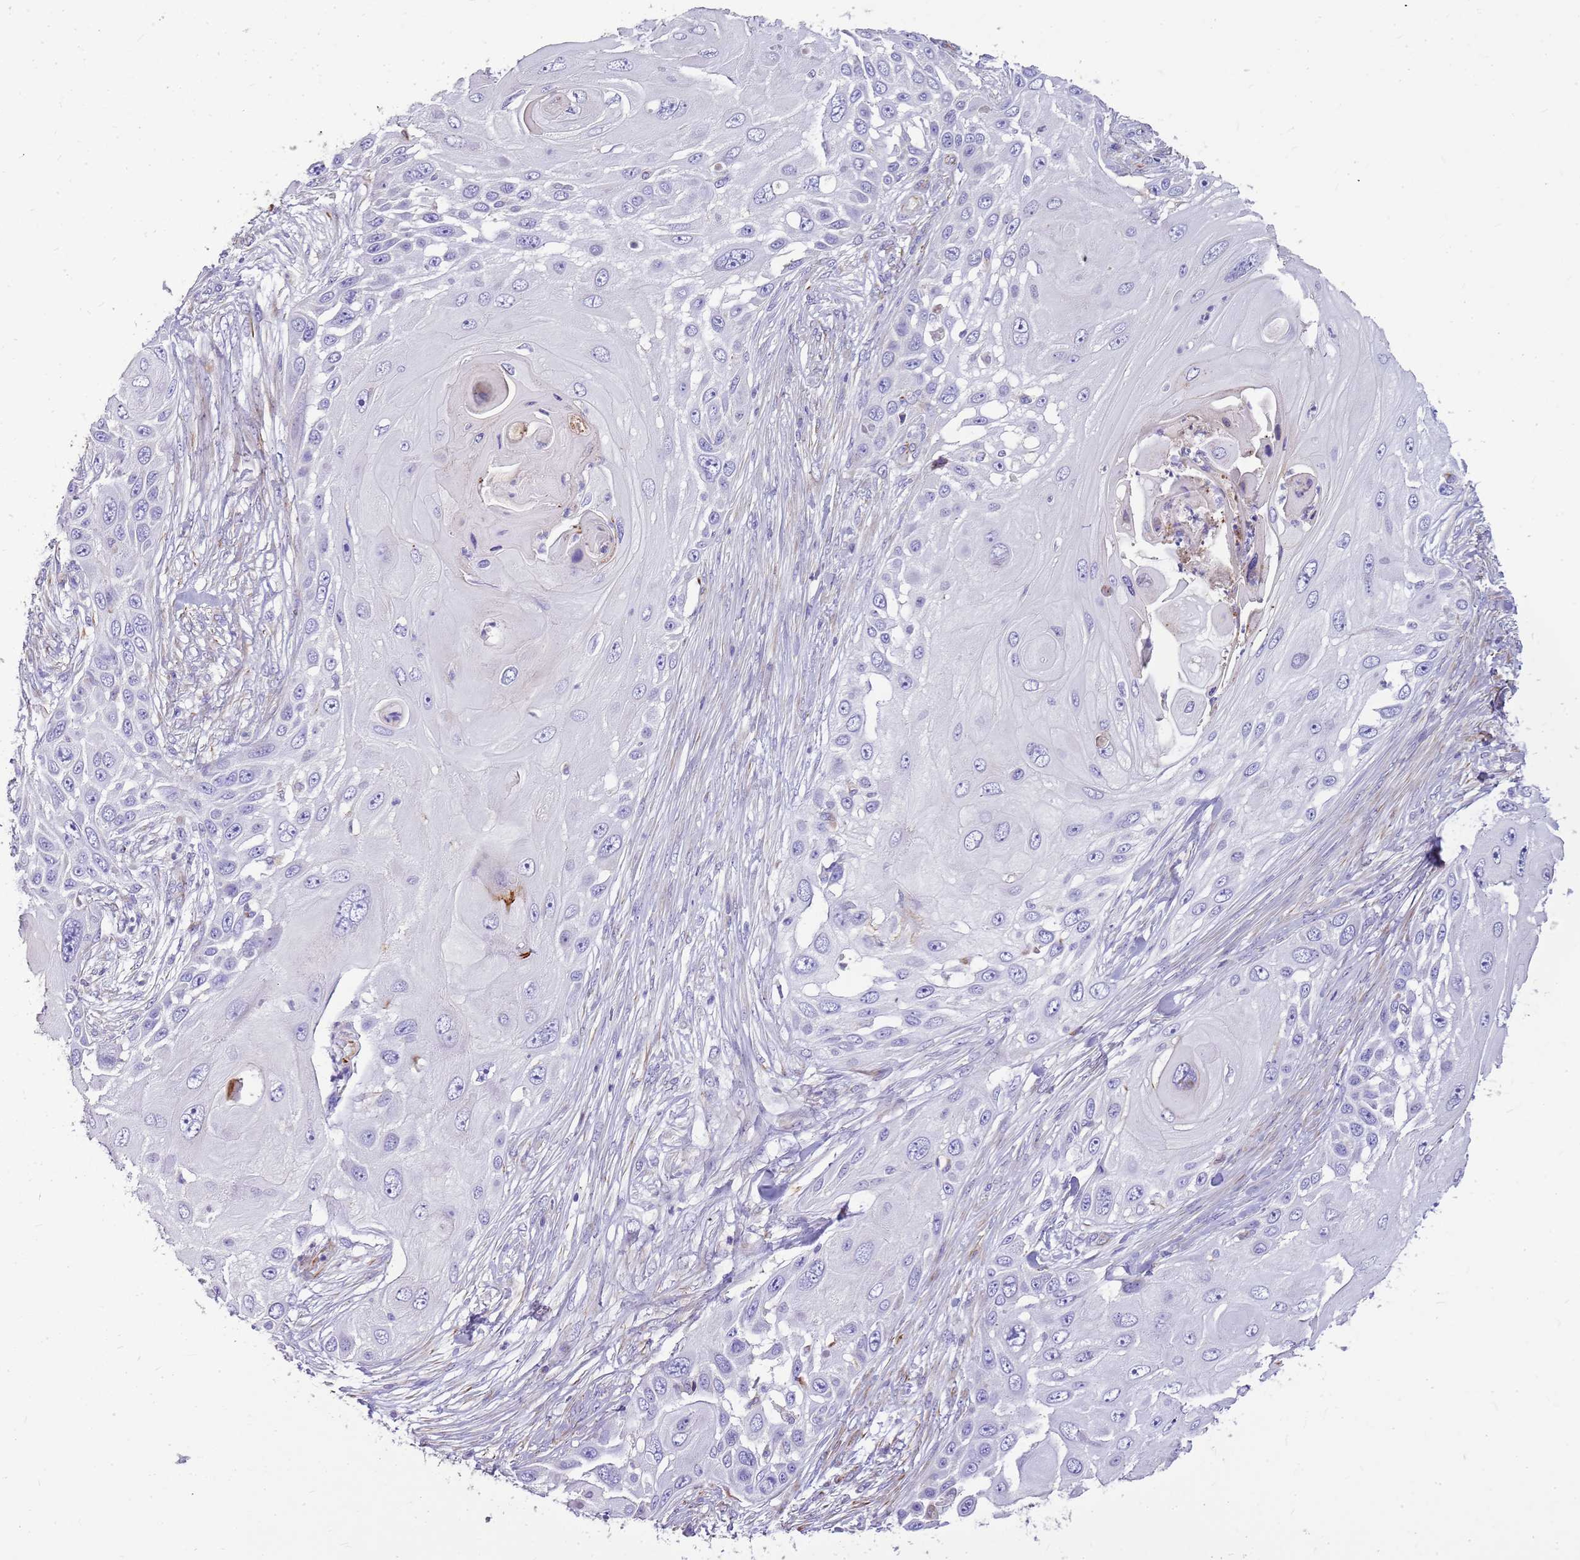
{"staining": {"intensity": "negative", "quantity": "none", "location": "none"}, "tissue": "skin cancer", "cell_type": "Tumor cells", "image_type": "cancer", "snomed": [{"axis": "morphology", "description": "Squamous cell carcinoma, NOS"}, {"axis": "topography", "description": "Skin"}], "caption": "A micrograph of squamous cell carcinoma (skin) stained for a protein displays no brown staining in tumor cells.", "gene": "ZDHHC1", "patient": {"sex": "female", "age": 44}}